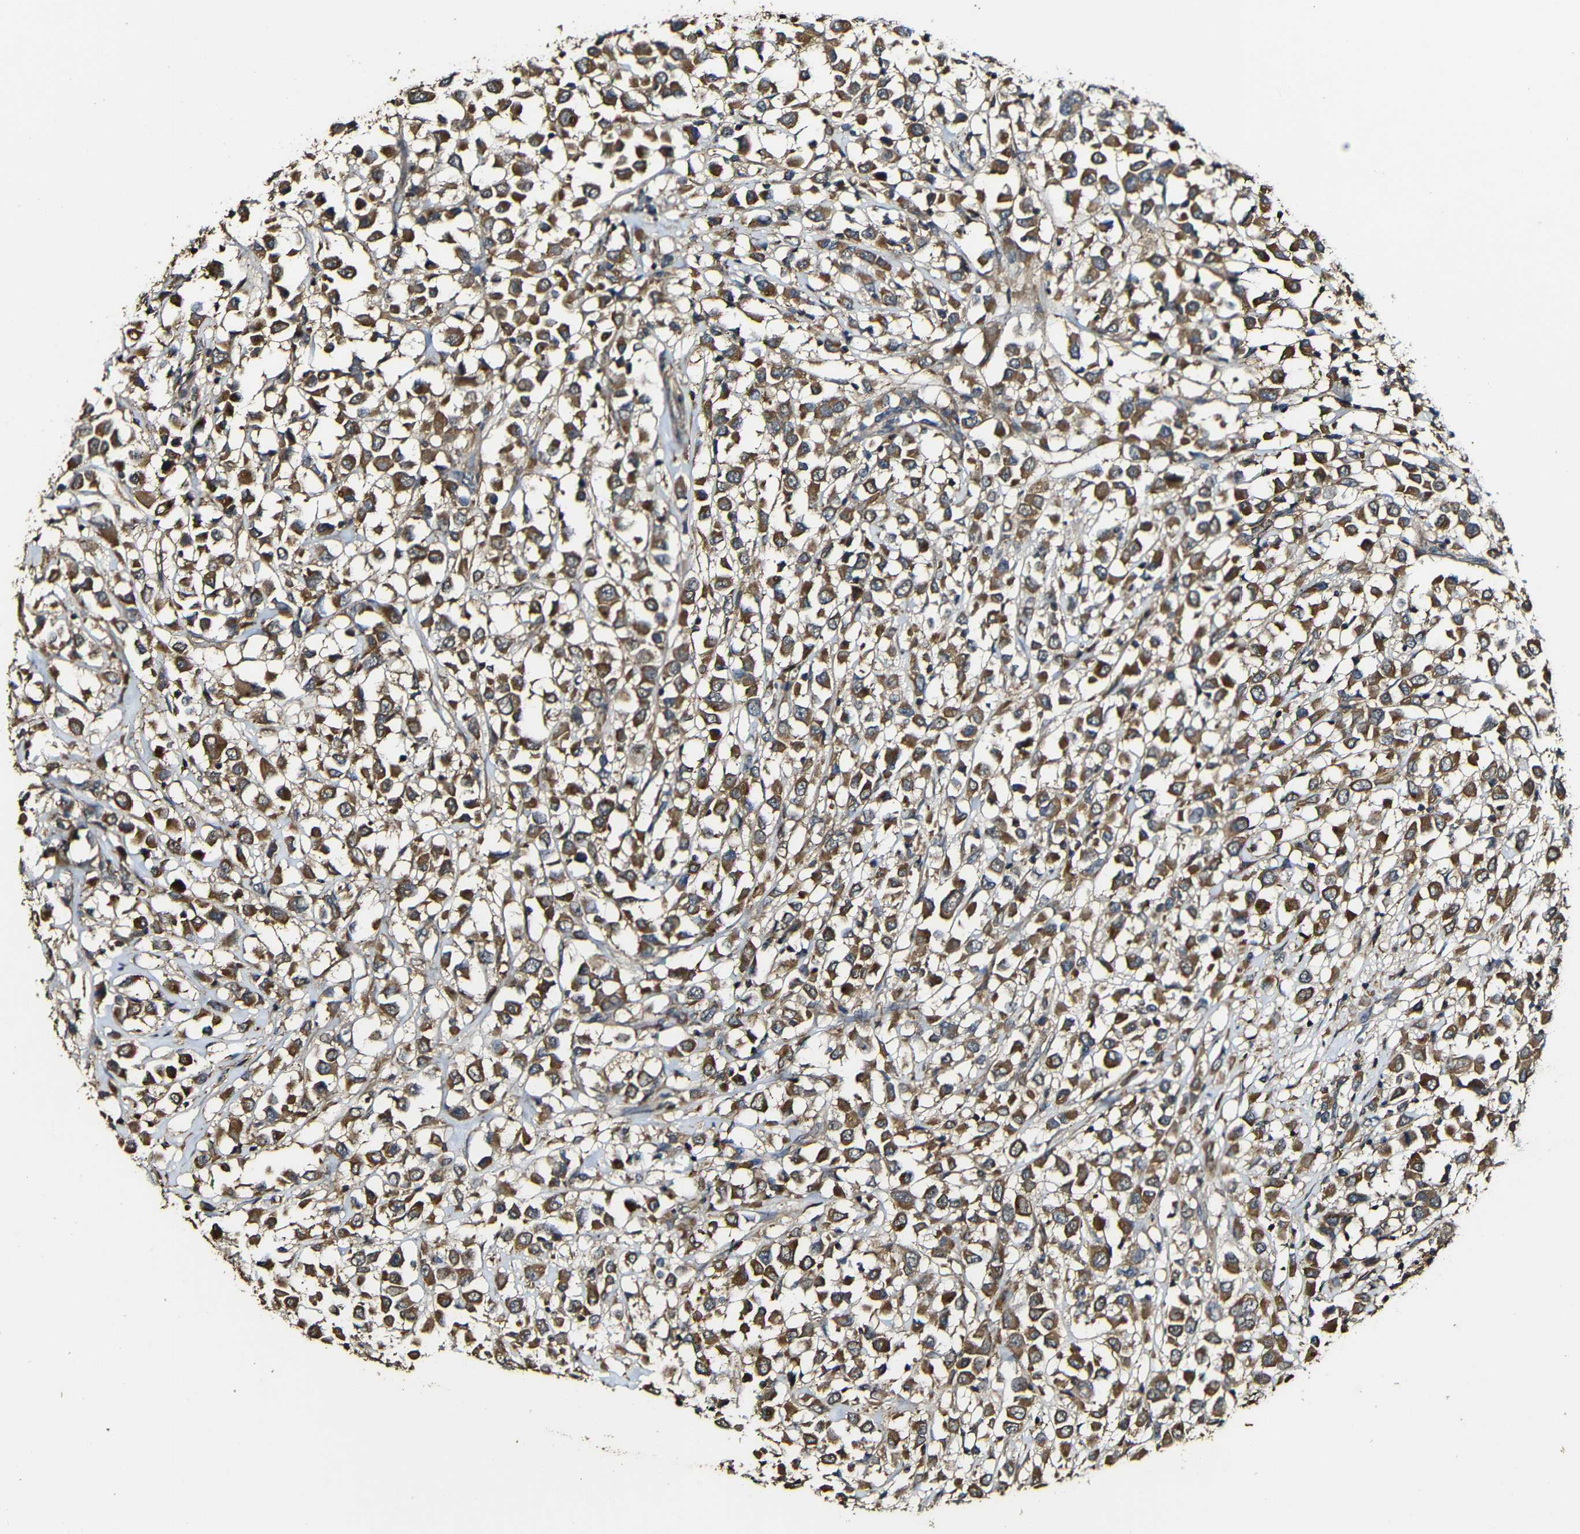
{"staining": {"intensity": "strong", "quantity": ">75%", "location": "cytoplasmic/membranous"}, "tissue": "breast cancer", "cell_type": "Tumor cells", "image_type": "cancer", "snomed": [{"axis": "morphology", "description": "Duct carcinoma"}, {"axis": "topography", "description": "Breast"}], "caption": "Immunohistochemistry micrograph of neoplastic tissue: breast cancer stained using IHC displays high levels of strong protein expression localized specifically in the cytoplasmic/membranous of tumor cells, appearing as a cytoplasmic/membranous brown color.", "gene": "CASP8", "patient": {"sex": "female", "age": 61}}